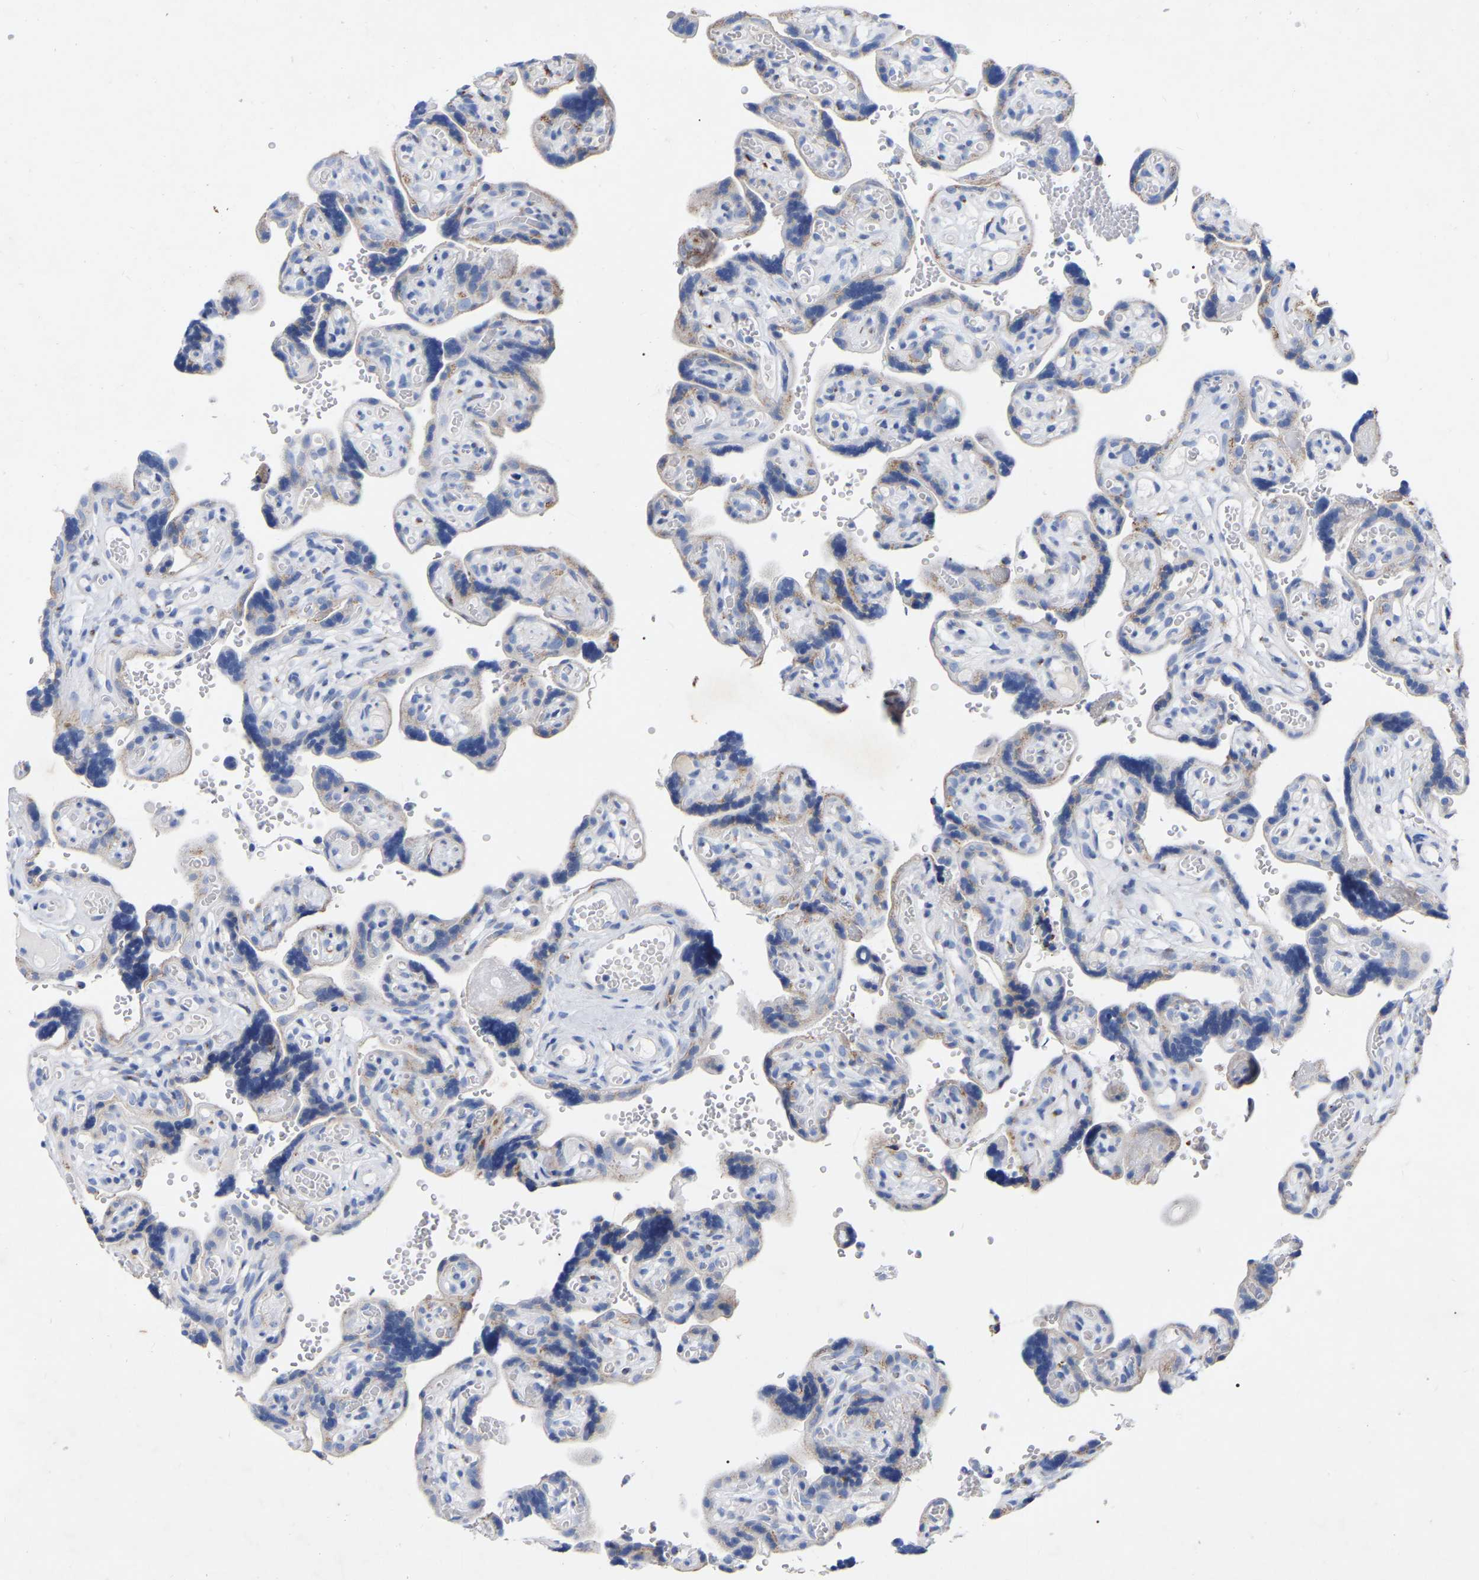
{"staining": {"intensity": "moderate", "quantity": ">75%", "location": "cytoplasmic/membranous"}, "tissue": "placenta", "cell_type": "Decidual cells", "image_type": "normal", "snomed": [{"axis": "morphology", "description": "Normal tissue, NOS"}, {"axis": "topography", "description": "Placenta"}], "caption": "Decidual cells show medium levels of moderate cytoplasmic/membranous expression in approximately >75% of cells in unremarkable placenta.", "gene": "STRIP2", "patient": {"sex": "female", "age": 30}}